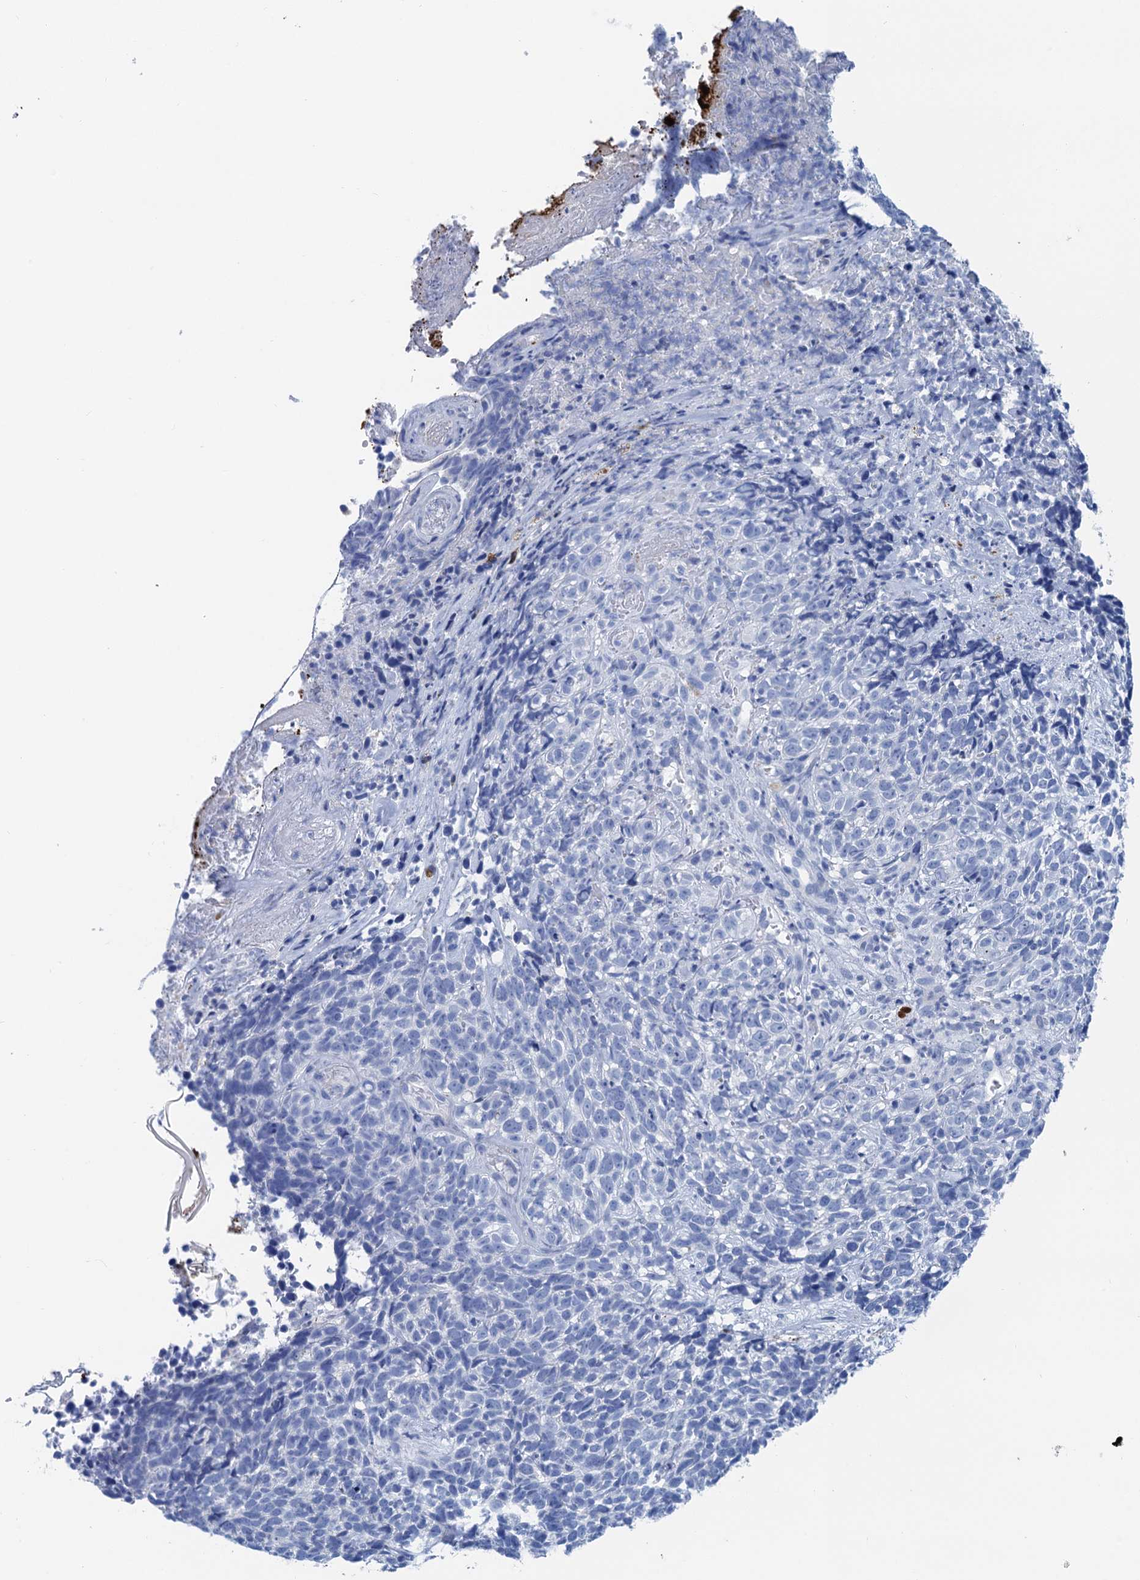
{"staining": {"intensity": "negative", "quantity": "none", "location": "none"}, "tissue": "skin cancer", "cell_type": "Tumor cells", "image_type": "cancer", "snomed": [{"axis": "morphology", "description": "Basal cell carcinoma"}, {"axis": "topography", "description": "Skin"}], "caption": "Immunohistochemistry (IHC) photomicrograph of neoplastic tissue: human basal cell carcinoma (skin) stained with DAB (3,3'-diaminobenzidine) shows no significant protein staining in tumor cells.", "gene": "NLRP10", "patient": {"sex": "female", "age": 84}}